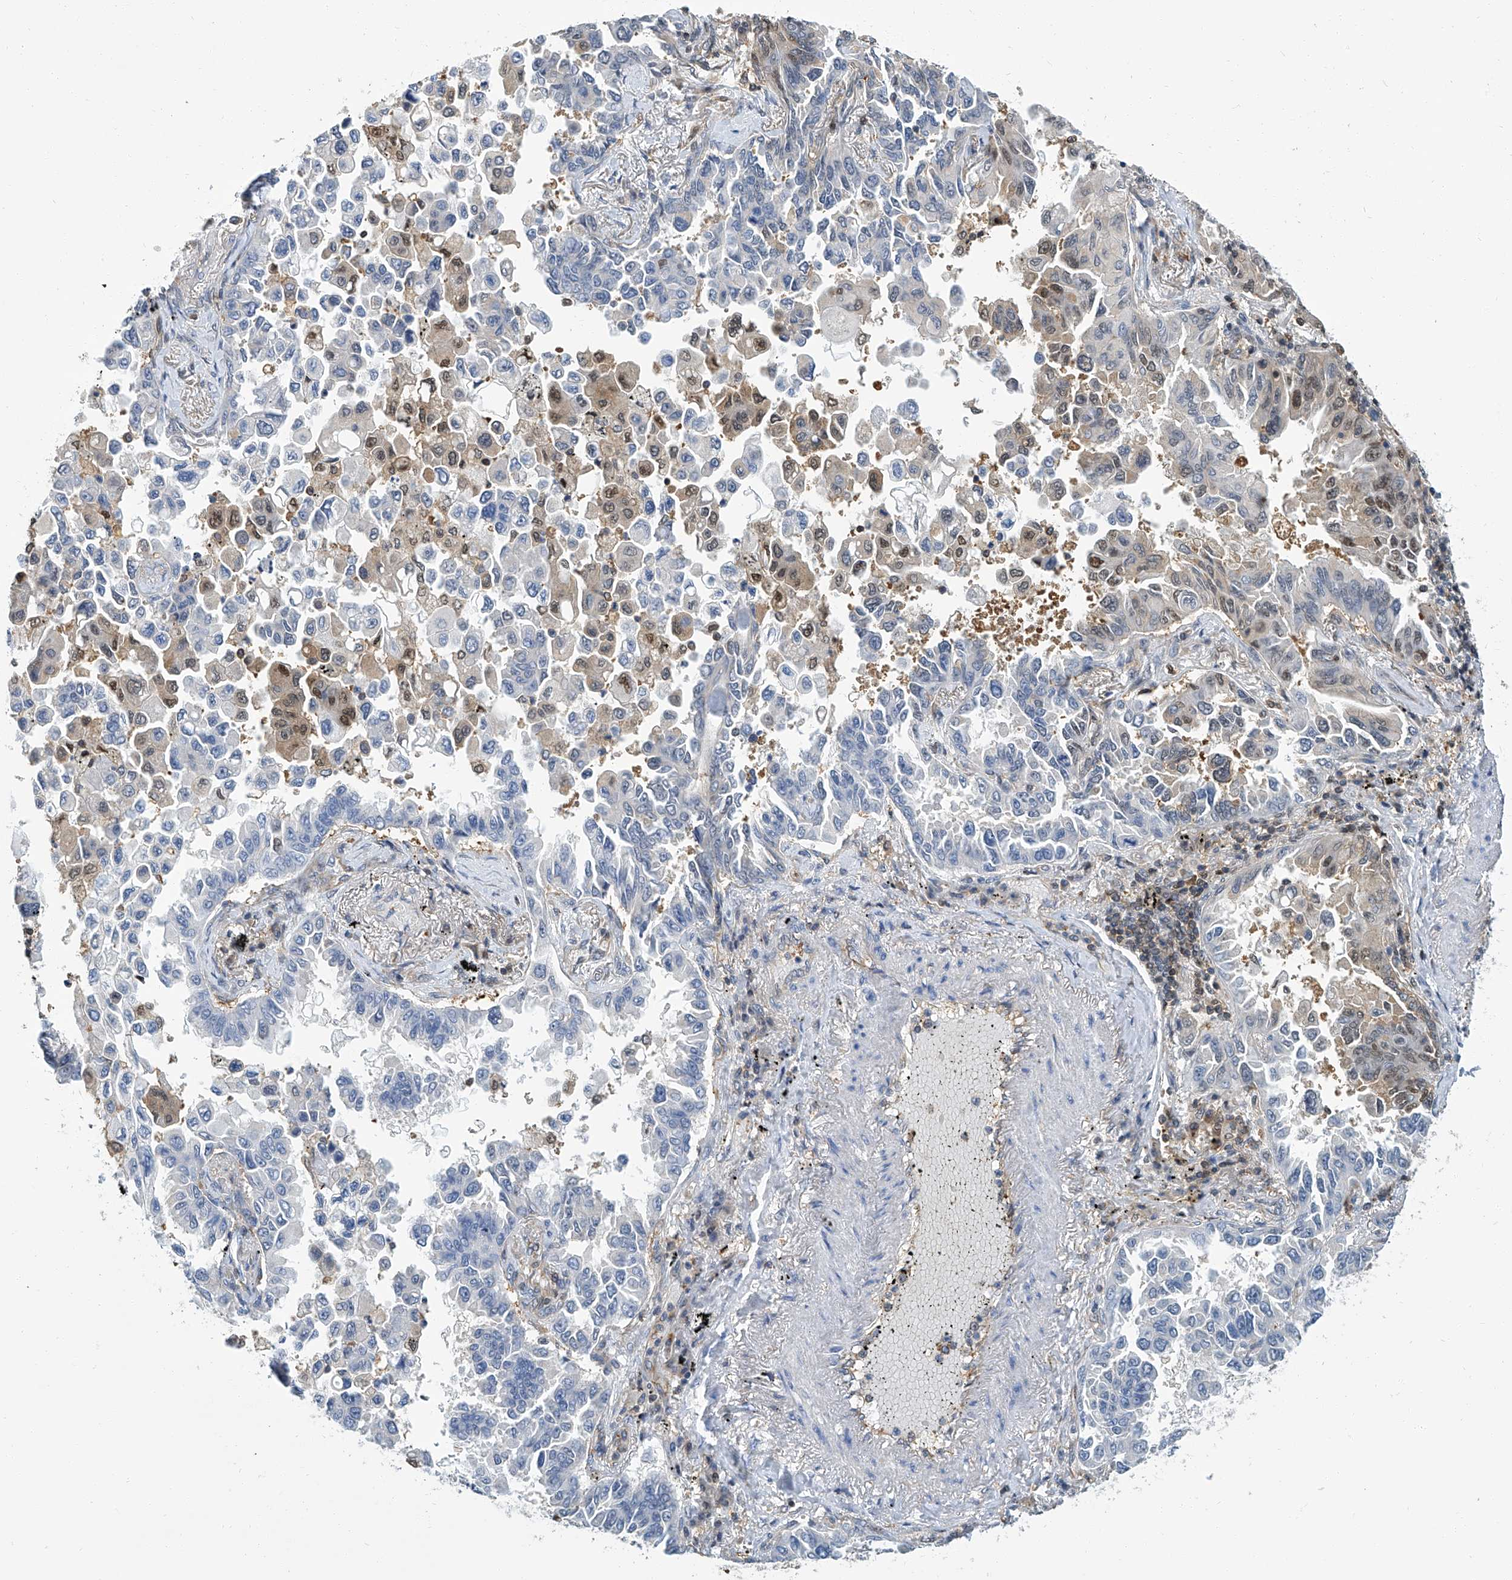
{"staining": {"intensity": "negative", "quantity": "none", "location": "none"}, "tissue": "lung cancer", "cell_type": "Tumor cells", "image_type": "cancer", "snomed": [{"axis": "morphology", "description": "Adenocarcinoma, NOS"}, {"axis": "topography", "description": "Lung"}], "caption": "Protein analysis of adenocarcinoma (lung) shows no significant staining in tumor cells.", "gene": "PSMB10", "patient": {"sex": "female", "age": 67}}